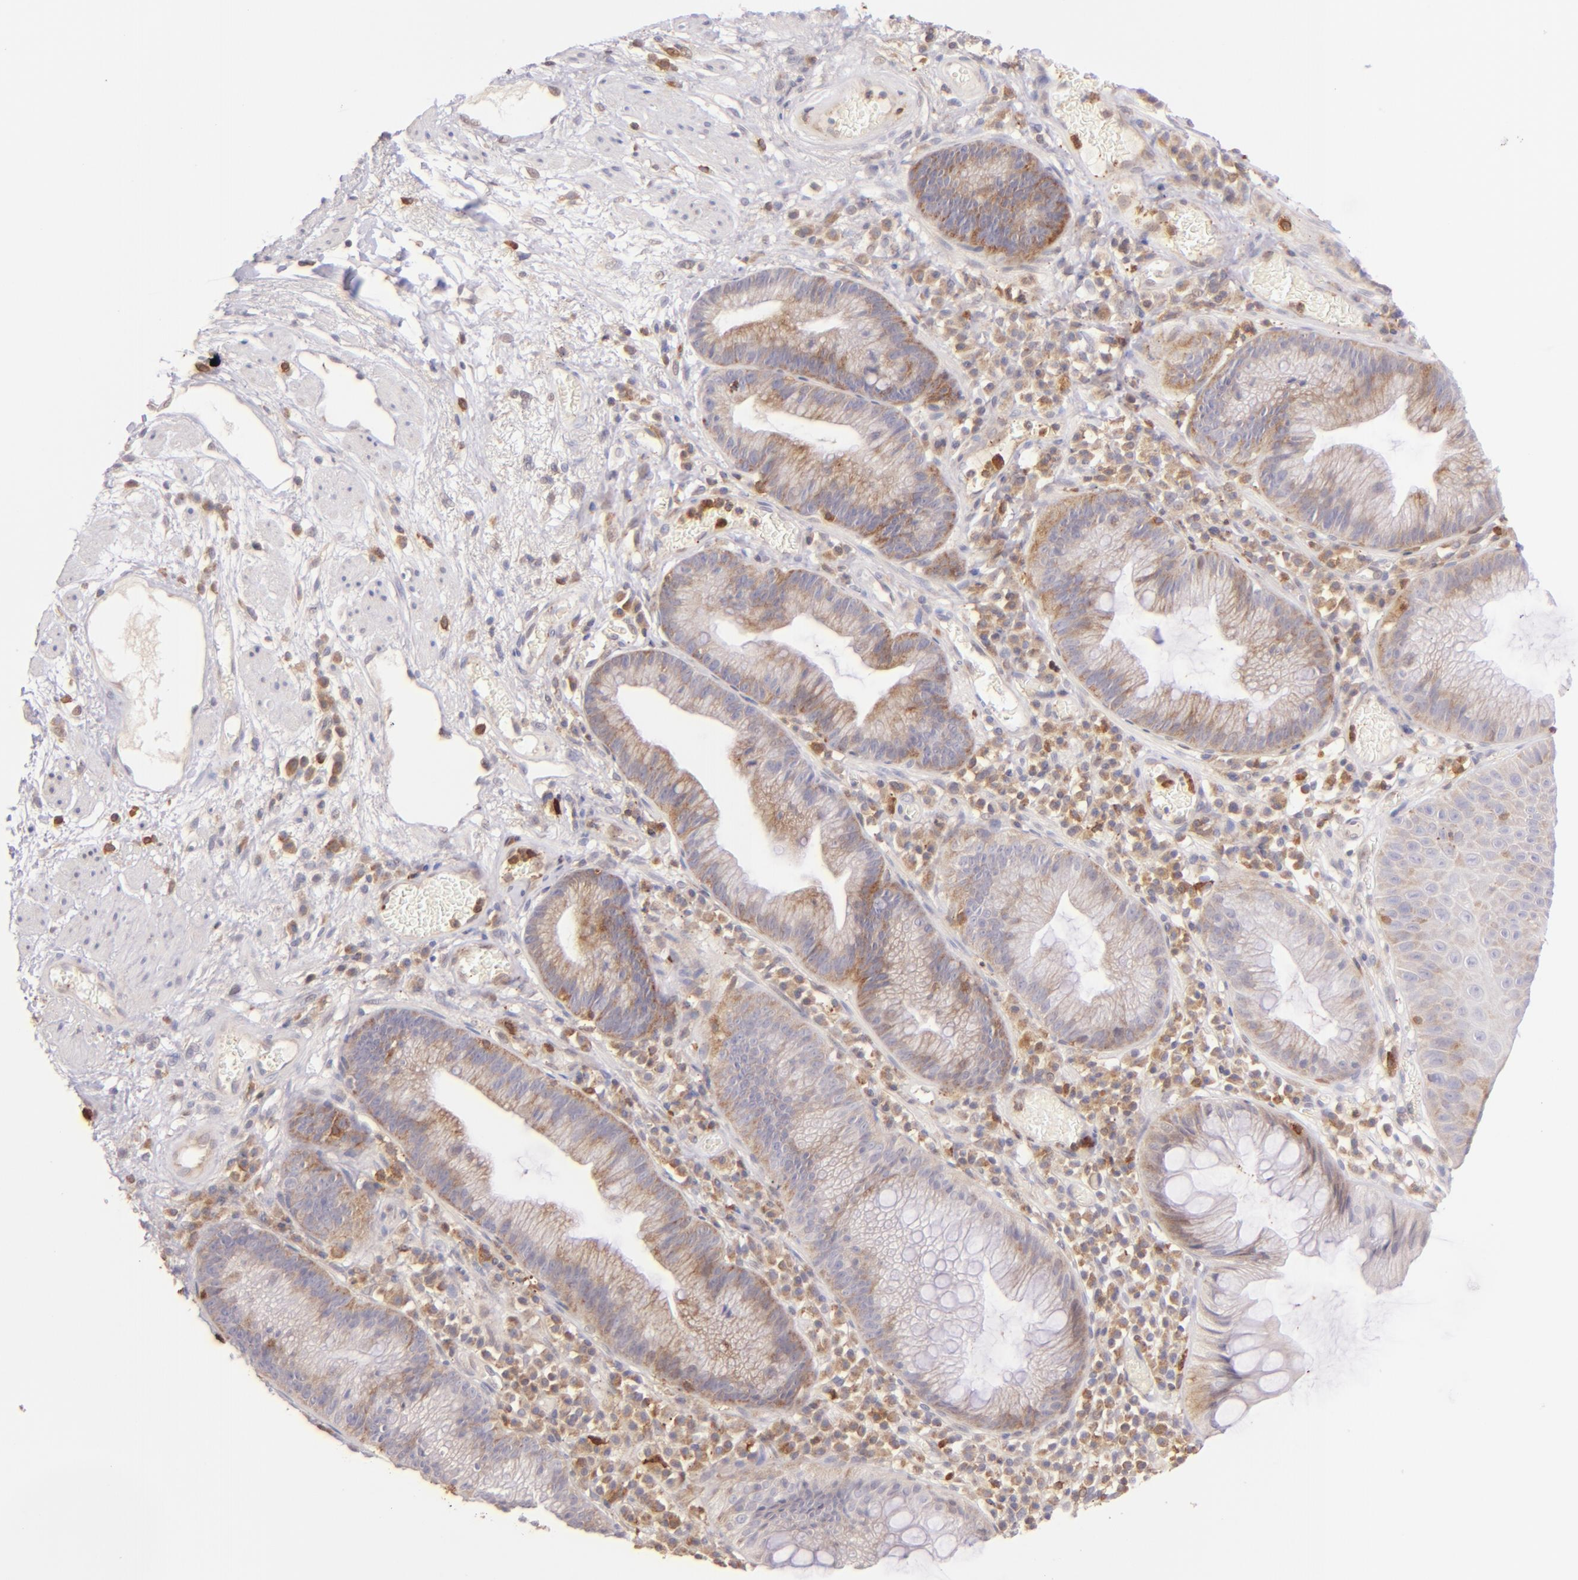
{"staining": {"intensity": "moderate", "quantity": ">75%", "location": "cytoplasmic/membranous"}, "tissue": "skin", "cell_type": "Epidermal cells", "image_type": "normal", "snomed": [{"axis": "morphology", "description": "Normal tissue, NOS"}, {"axis": "morphology", "description": "Hemorrhoids"}, {"axis": "morphology", "description": "Inflammation, NOS"}, {"axis": "topography", "description": "Anal"}], "caption": "The micrograph reveals immunohistochemical staining of benign skin. There is moderate cytoplasmic/membranous positivity is present in approximately >75% of epidermal cells.", "gene": "BTK", "patient": {"sex": "male", "age": 60}}